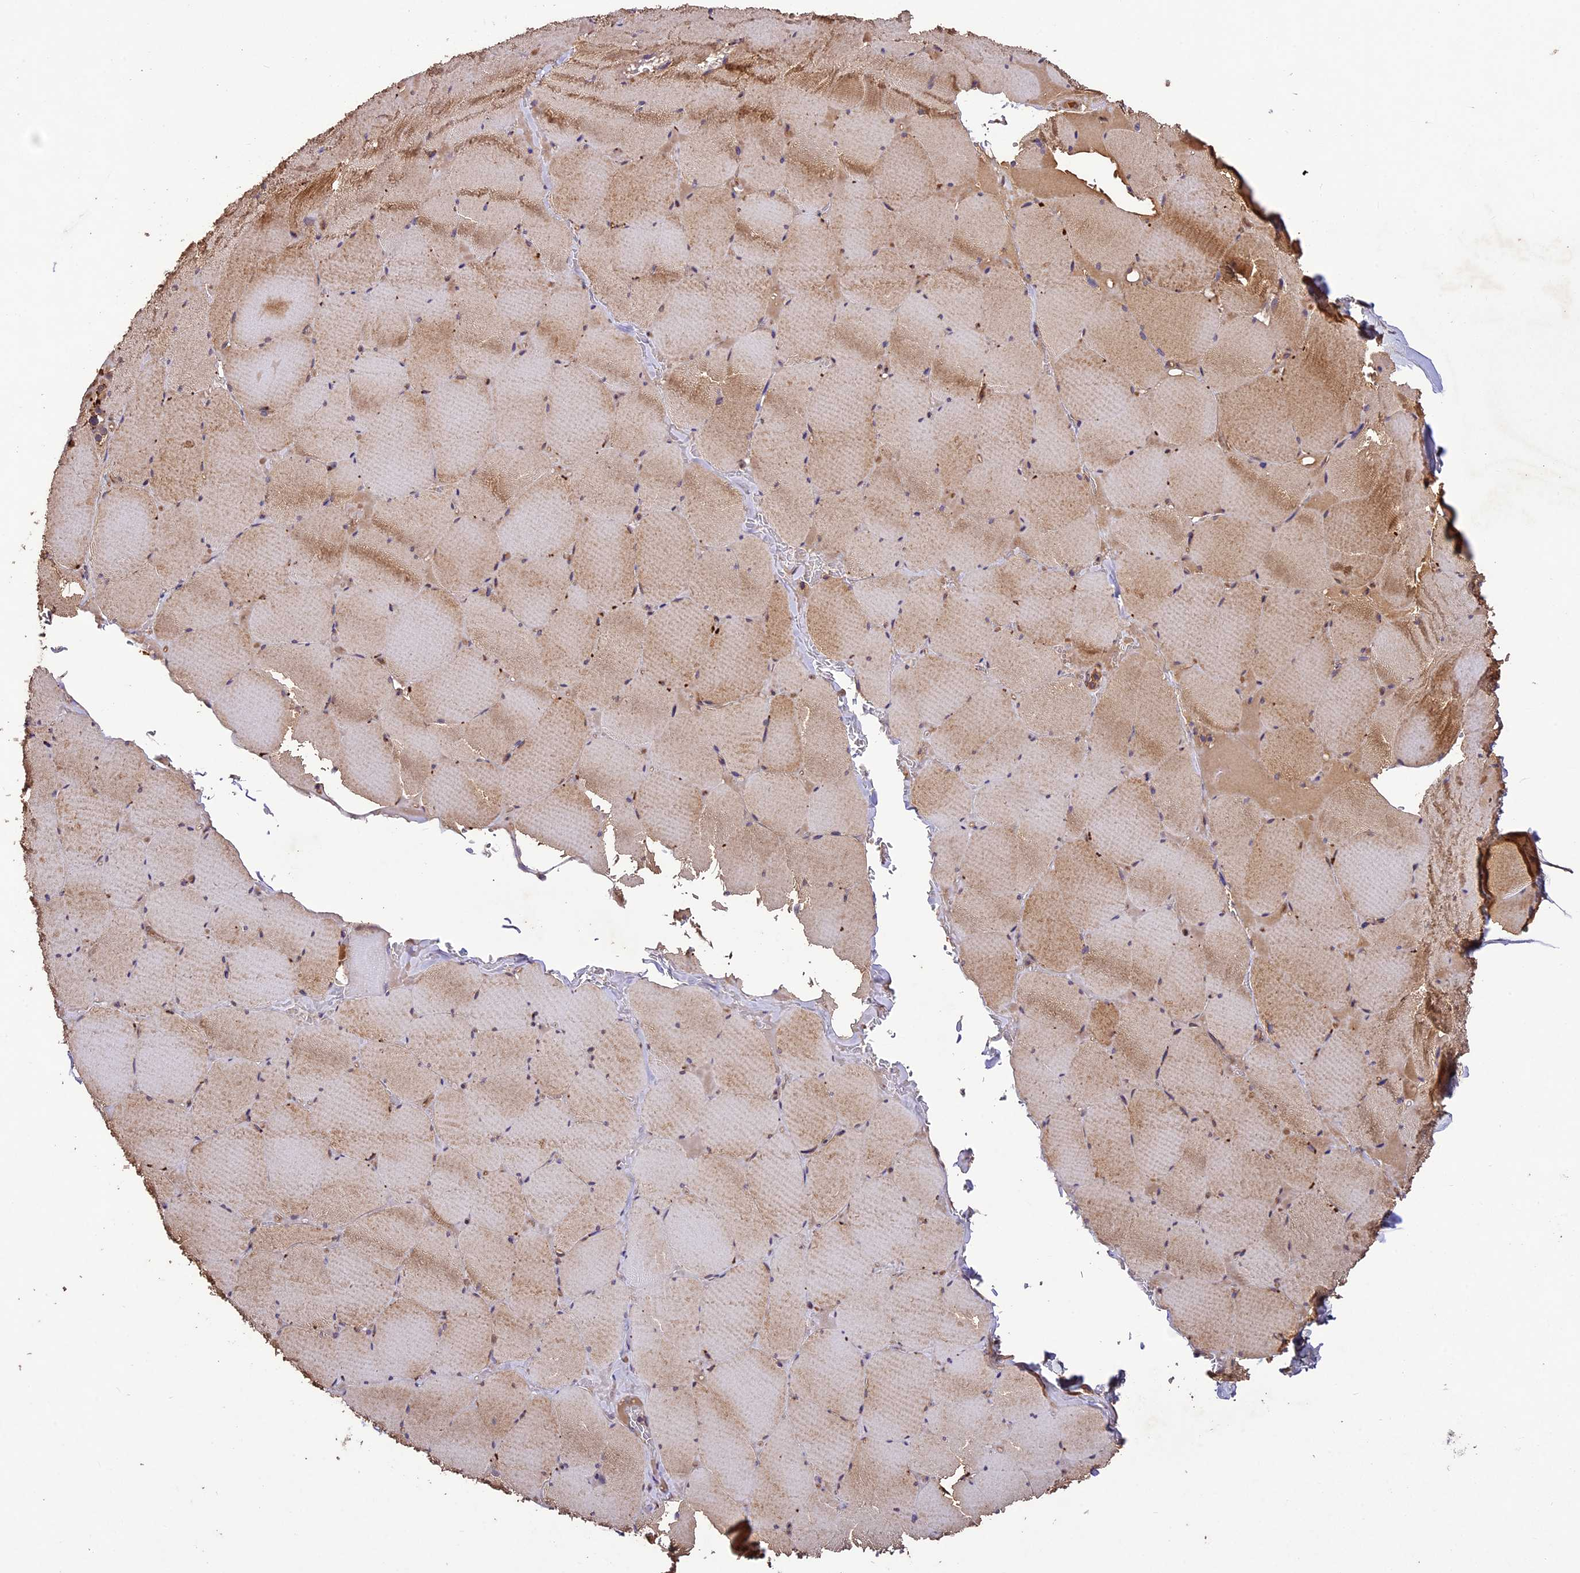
{"staining": {"intensity": "moderate", "quantity": ">75%", "location": "cytoplasmic/membranous"}, "tissue": "skeletal muscle", "cell_type": "Myocytes", "image_type": "normal", "snomed": [{"axis": "morphology", "description": "Normal tissue, NOS"}, {"axis": "topography", "description": "Skeletal muscle"}, {"axis": "topography", "description": "Head-Neck"}], "caption": "Protein expression analysis of benign skeletal muscle displays moderate cytoplasmic/membranous expression in about >75% of myocytes.", "gene": "CRLF1", "patient": {"sex": "male", "age": 66}}